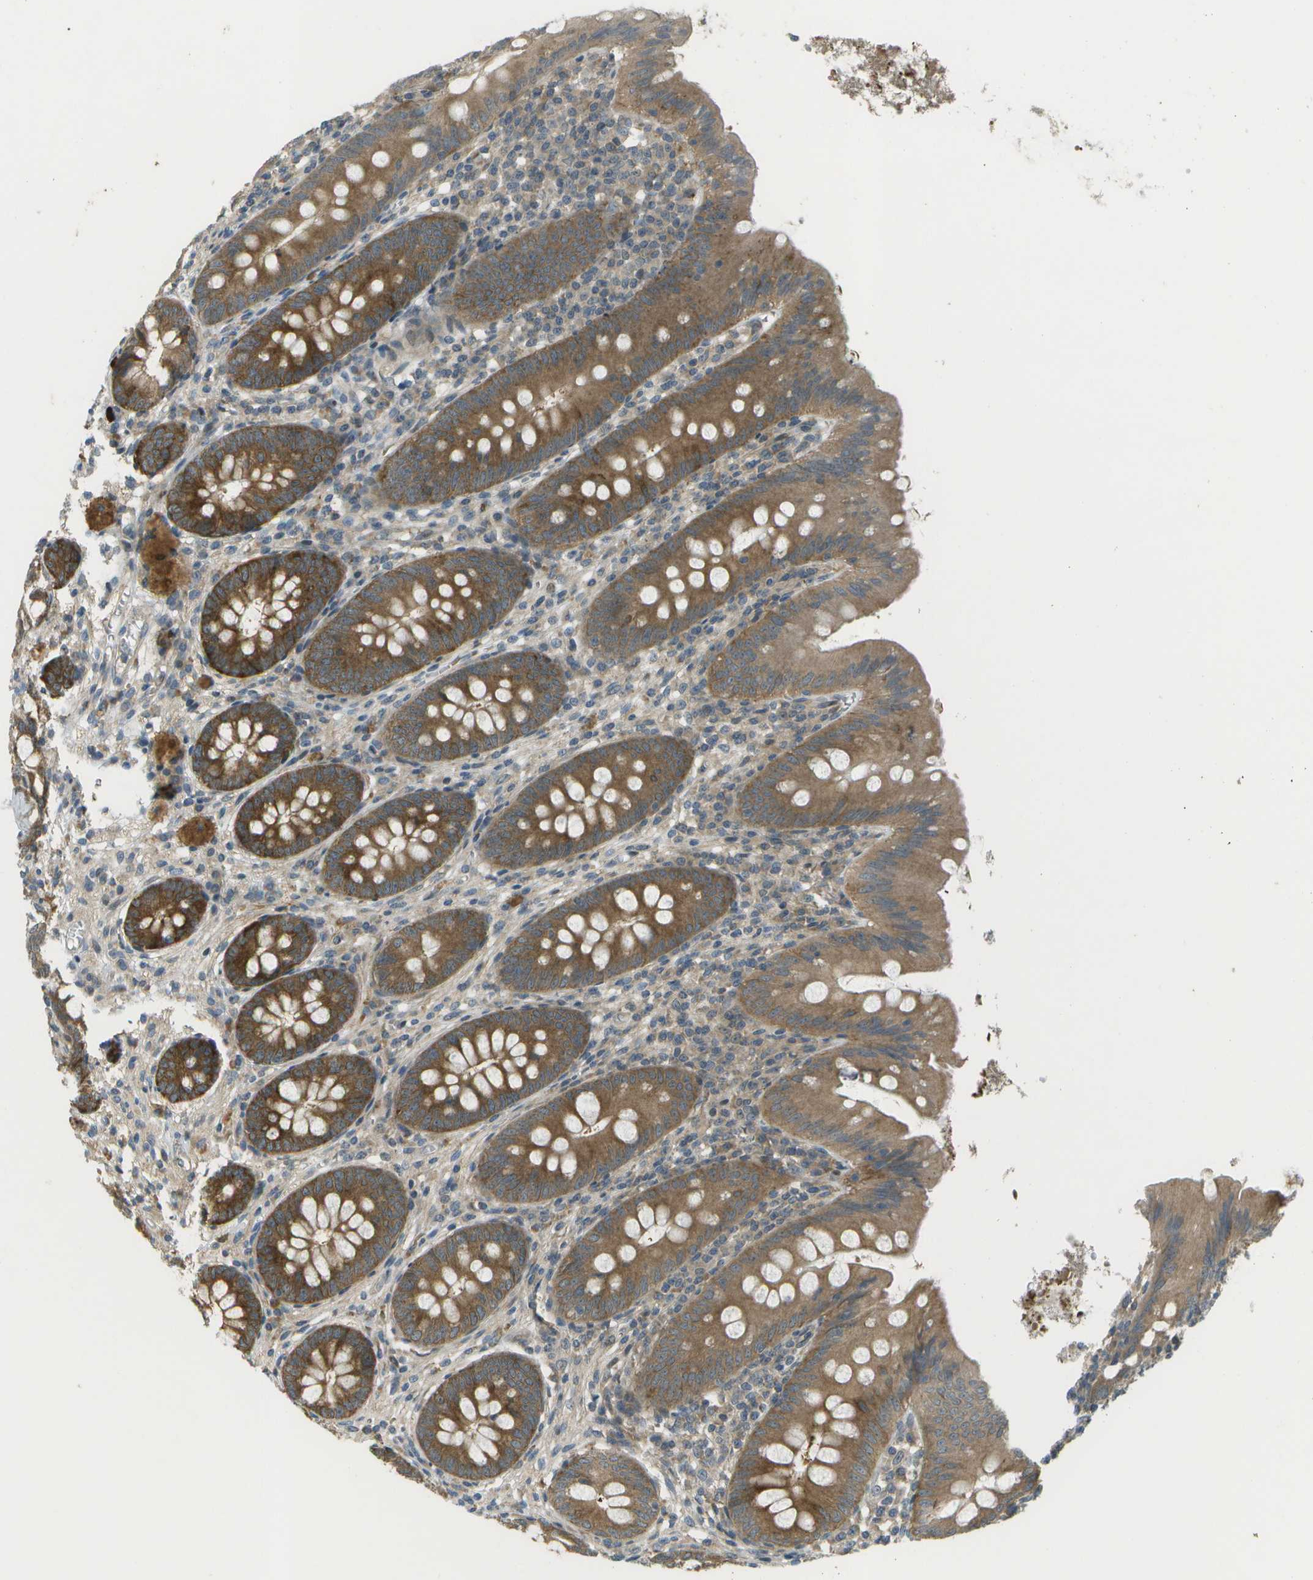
{"staining": {"intensity": "strong", "quantity": ">75%", "location": "cytoplasmic/membranous"}, "tissue": "appendix", "cell_type": "Glandular cells", "image_type": "normal", "snomed": [{"axis": "morphology", "description": "Normal tissue, NOS"}, {"axis": "topography", "description": "Appendix"}], "caption": "Appendix stained with DAB immunohistochemistry reveals high levels of strong cytoplasmic/membranous positivity in approximately >75% of glandular cells.", "gene": "WNK2", "patient": {"sex": "male", "age": 56}}